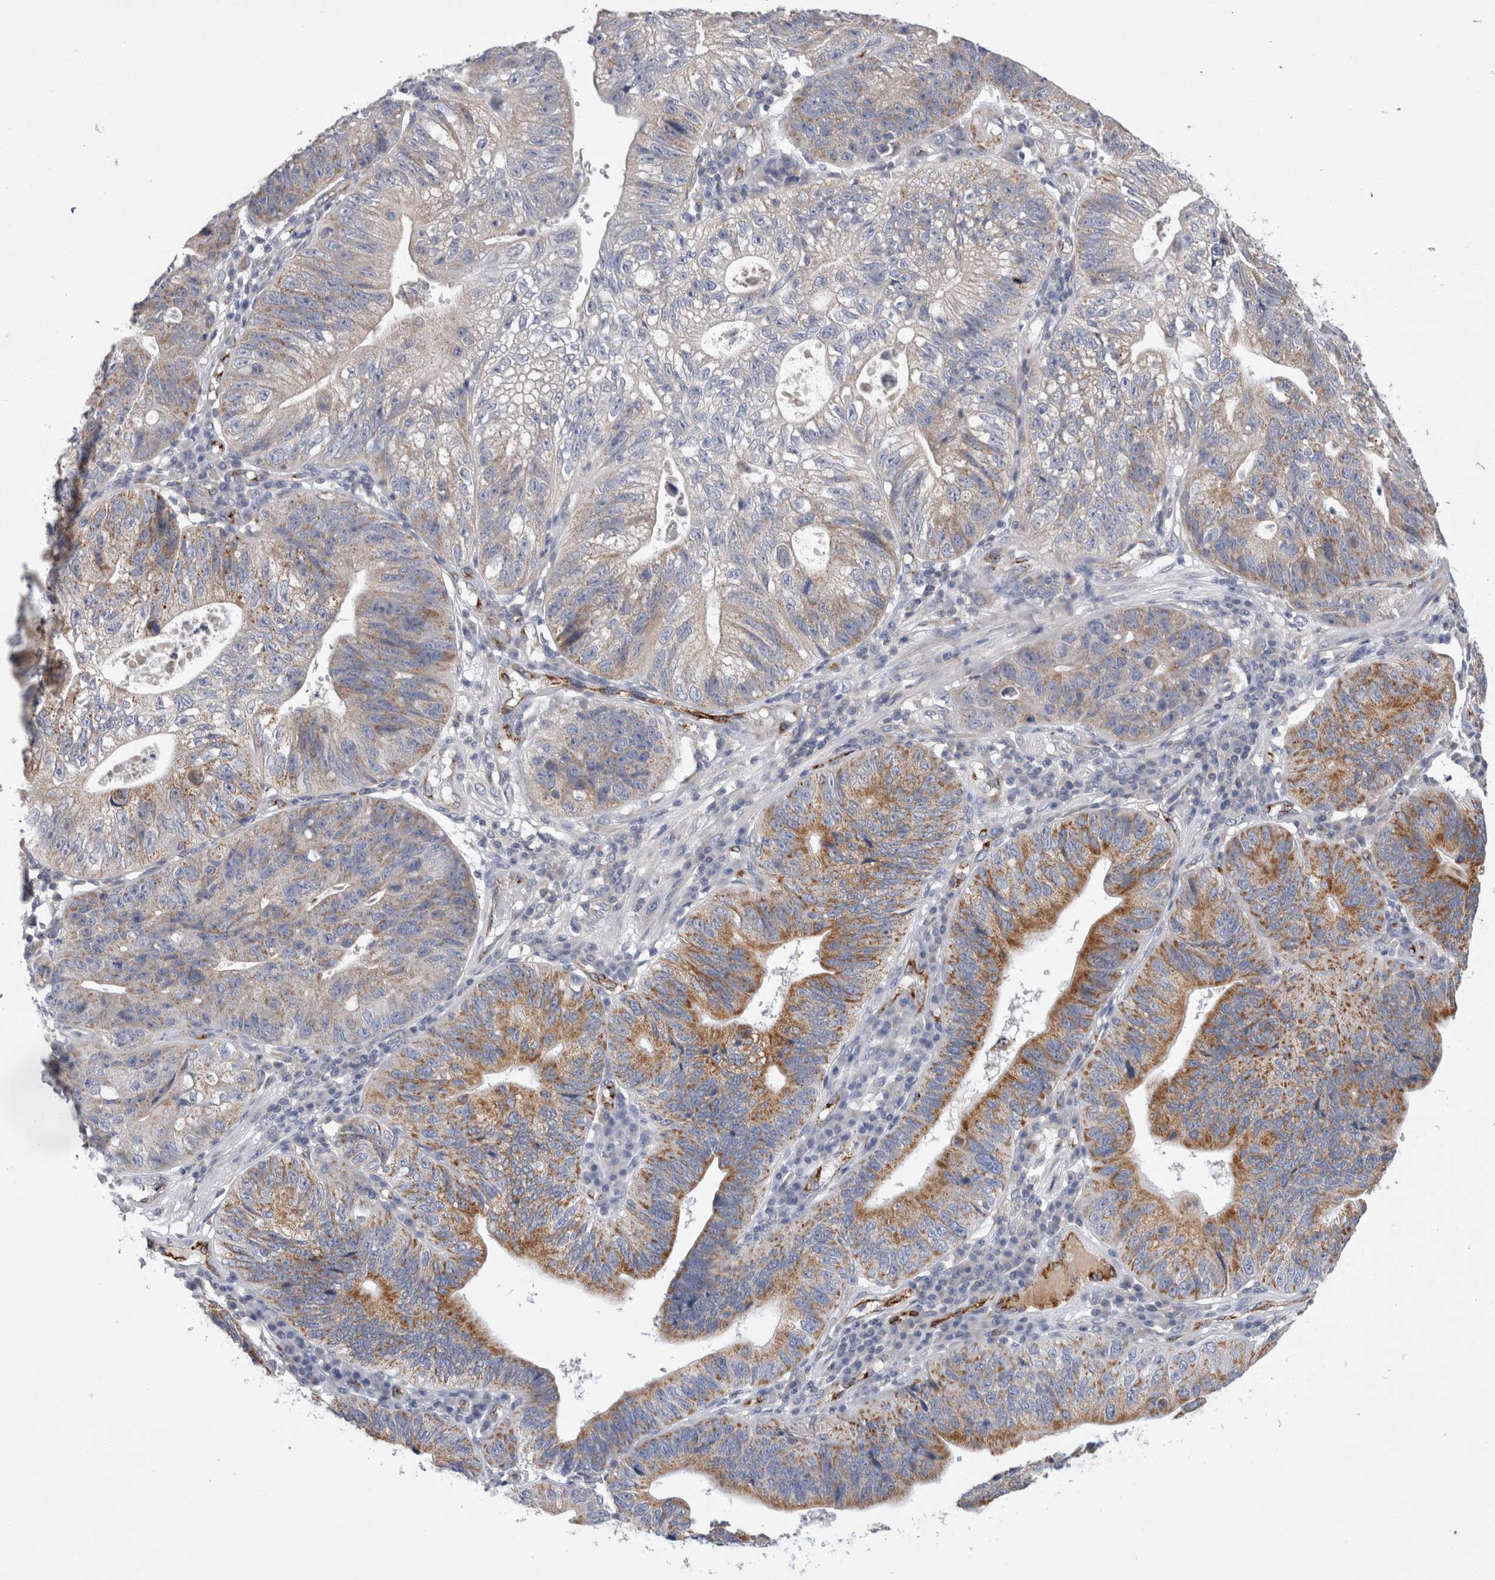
{"staining": {"intensity": "strong", "quantity": "25%-75%", "location": "cytoplasmic/membranous"}, "tissue": "stomach cancer", "cell_type": "Tumor cells", "image_type": "cancer", "snomed": [{"axis": "morphology", "description": "Adenocarcinoma, NOS"}, {"axis": "topography", "description": "Stomach"}], "caption": "DAB immunohistochemical staining of stomach cancer reveals strong cytoplasmic/membranous protein positivity in approximately 25%-75% of tumor cells. Nuclei are stained in blue.", "gene": "IARS2", "patient": {"sex": "male", "age": 59}}